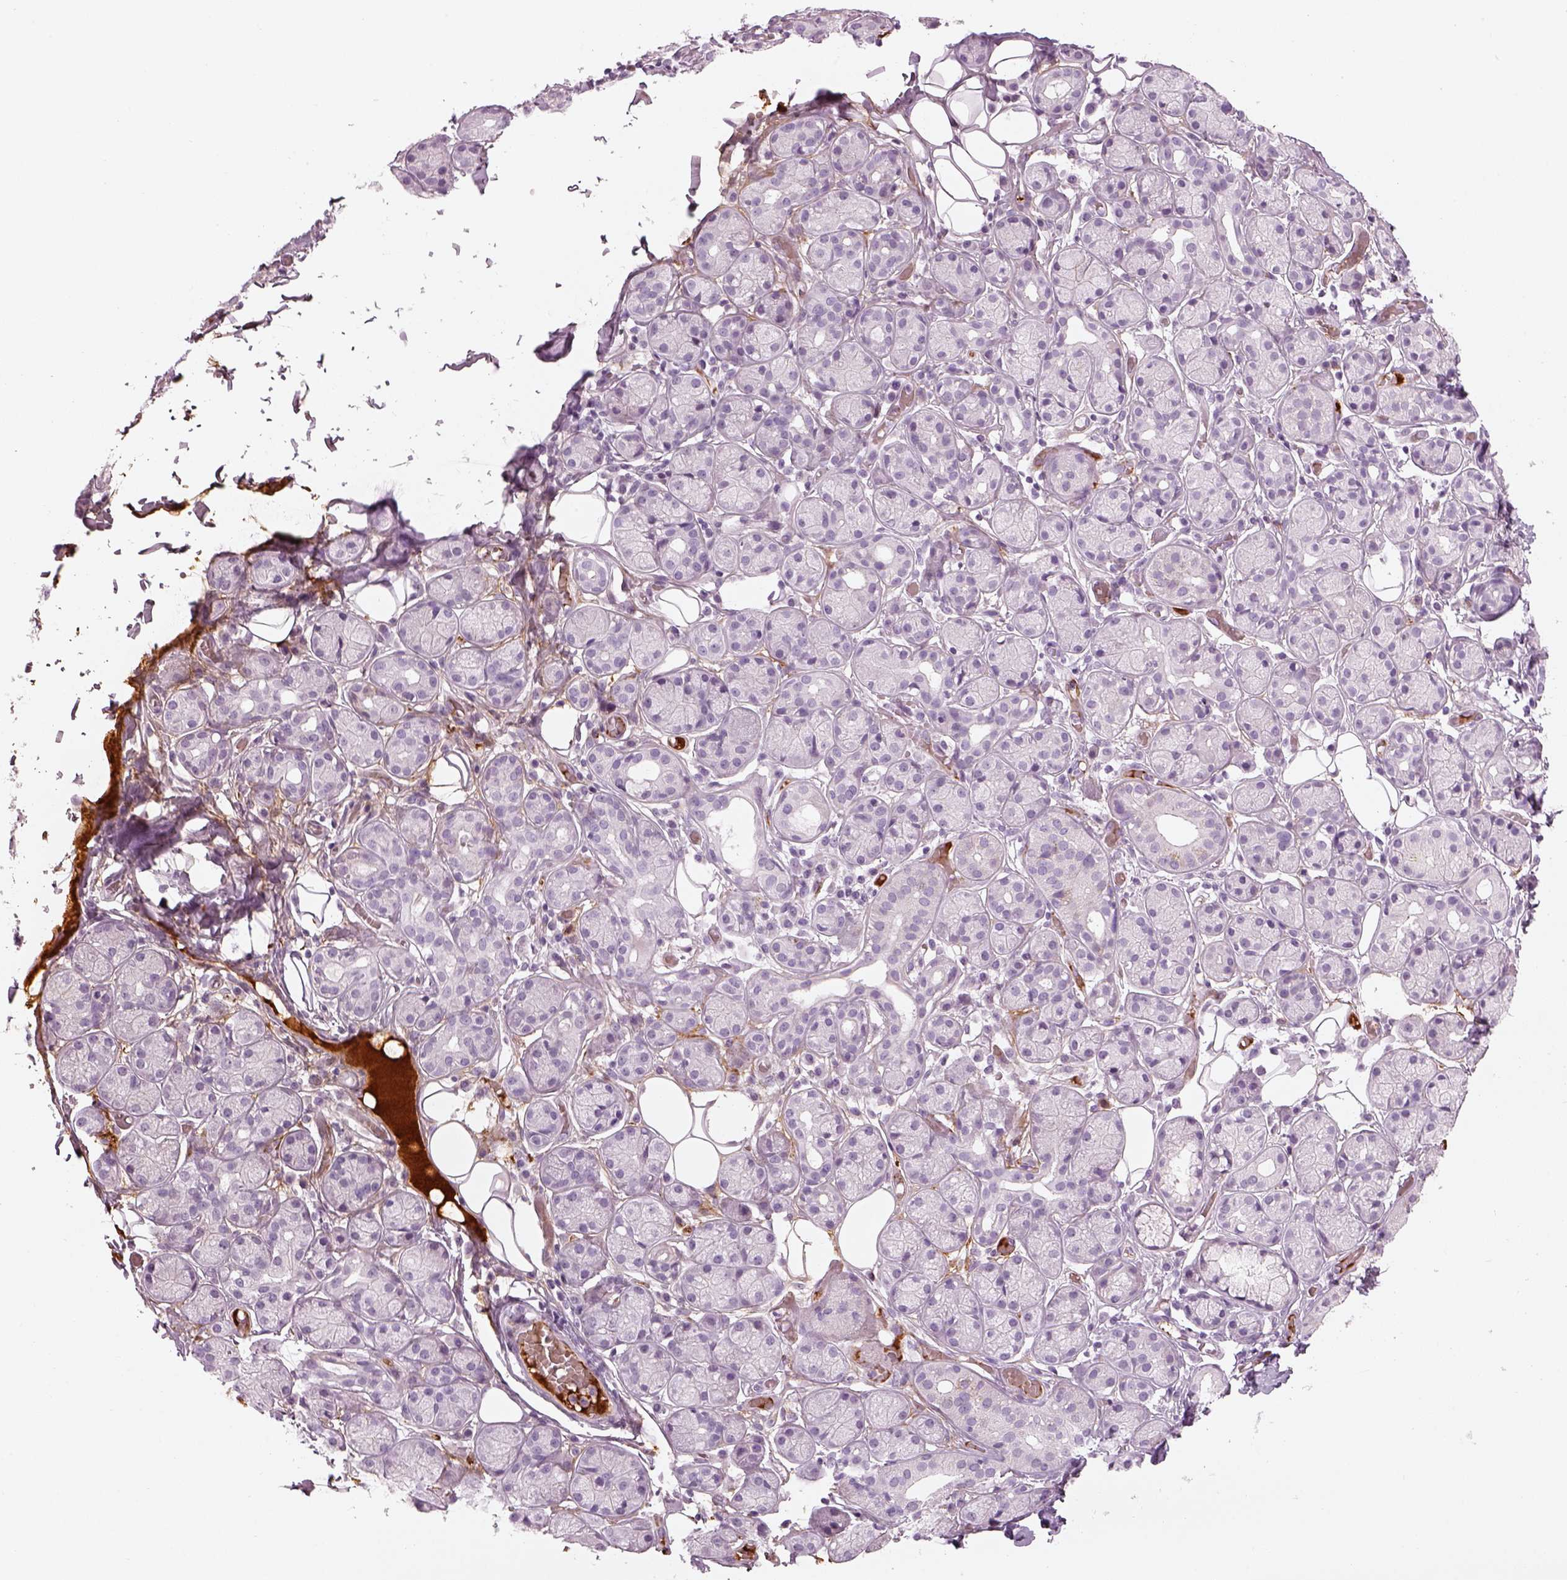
{"staining": {"intensity": "weak", "quantity": "<25%", "location": "cytoplasmic/membranous"}, "tissue": "salivary gland", "cell_type": "Glandular cells", "image_type": "normal", "snomed": [{"axis": "morphology", "description": "Normal tissue, NOS"}, {"axis": "topography", "description": "Salivary gland"}, {"axis": "topography", "description": "Peripheral nerve tissue"}], "caption": "The histopathology image shows no significant staining in glandular cells of salivary gland.", "gene": "PABPC1L2A", "patient": {"sex": "male", "age": 71}}